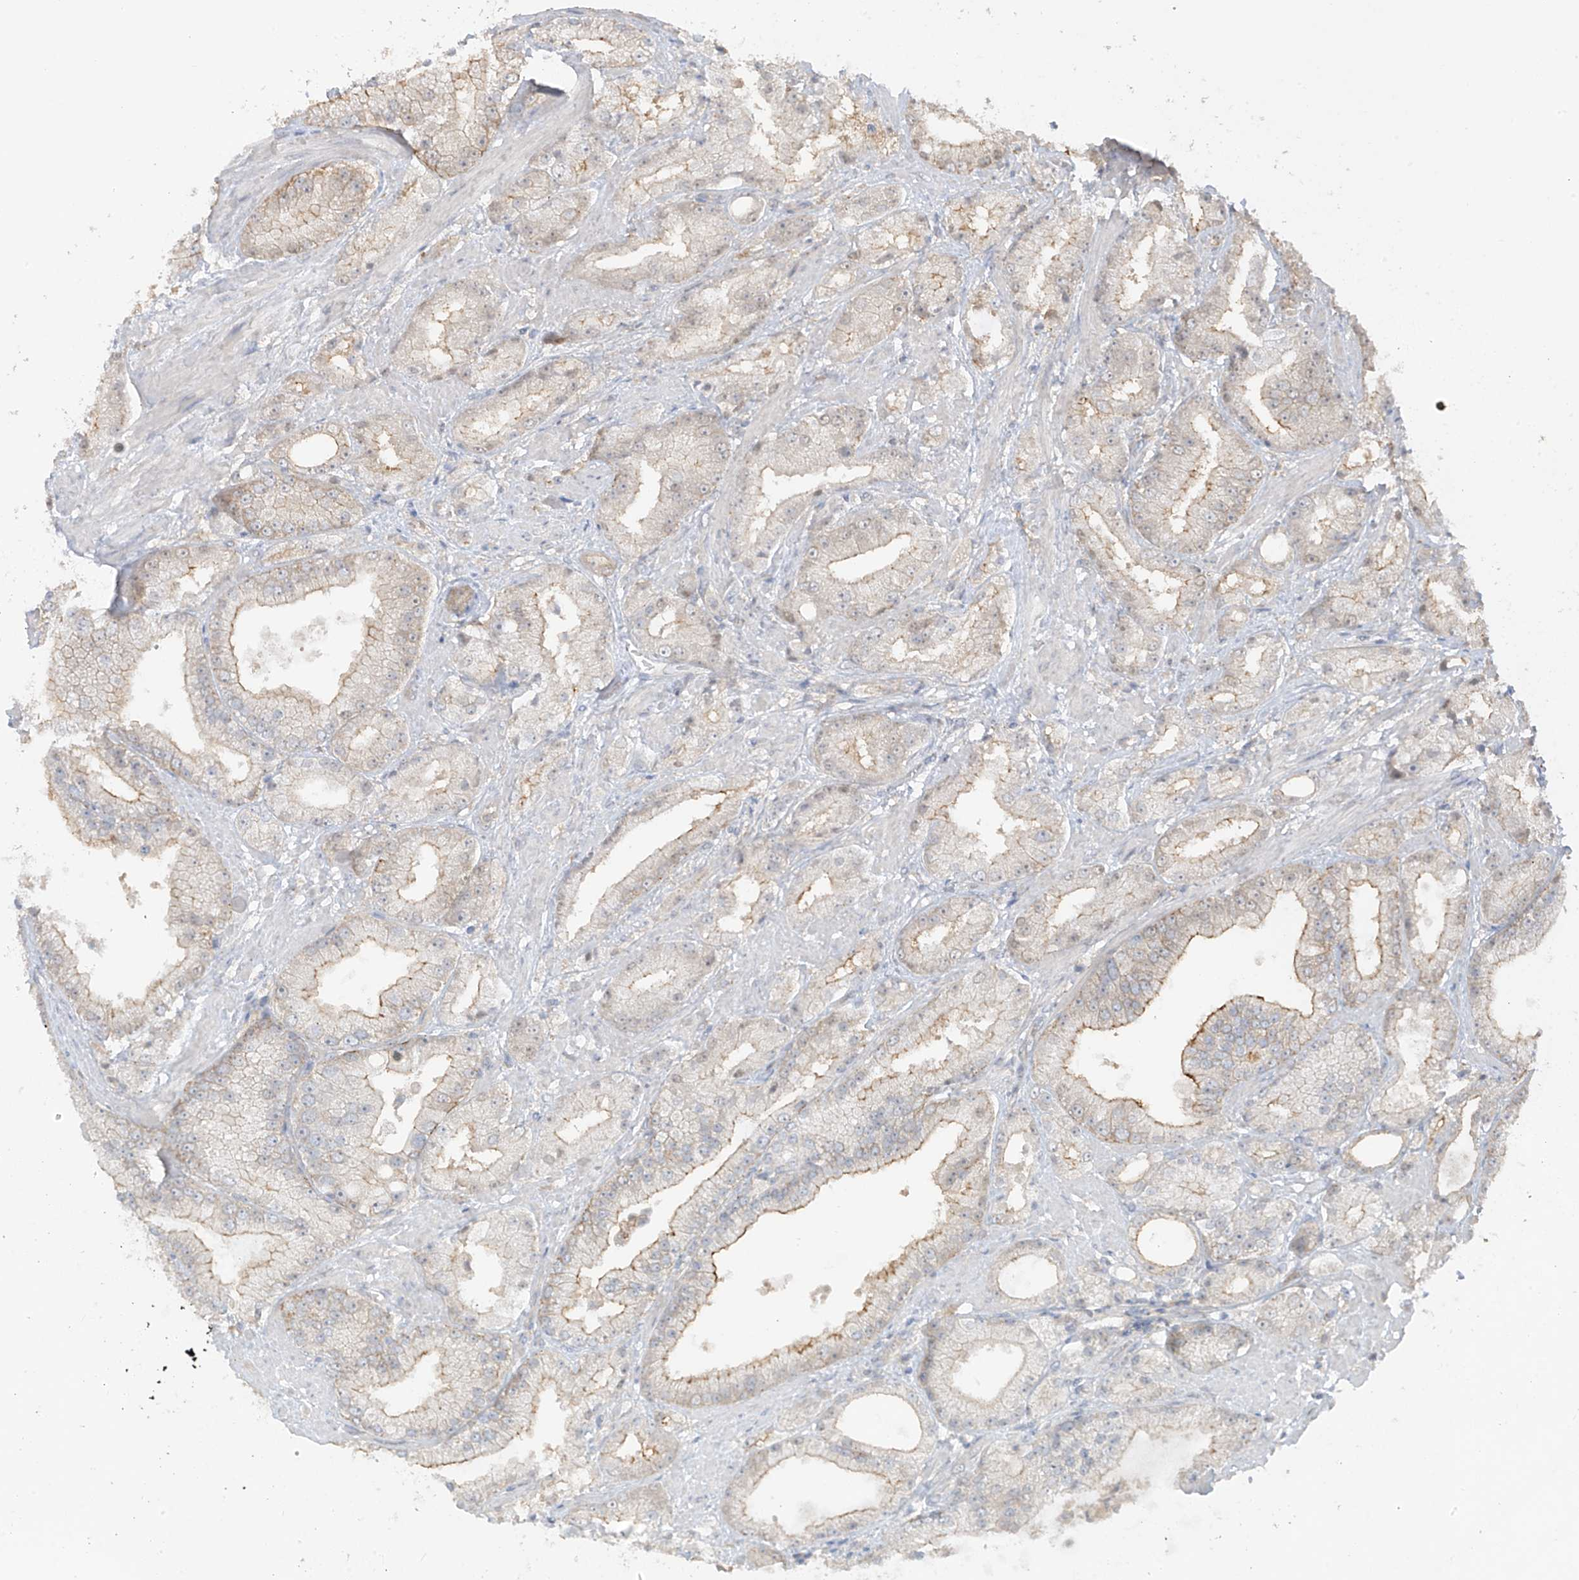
{"staining": {"intensity": "moderate", "quantity": "<25%", "location": "cytoplasmic/membranous"}, "tissue": "prostate cancer", "cell_type": "Tumor cells", "image_type": "cancer", "snomed": [{"axis": "morphology", "description": "Adenocarcinoma, Low grade"}, {"axis": "topography", "description": "Prostate"}], "caption": "A photomicrograph of human prostate cancer stained for a protein displays moderate cytoplasmic/membranous brown staining in tumor cells.", "gene": "ANGEL2", "patient": {"sex": "male", "age": 67}}